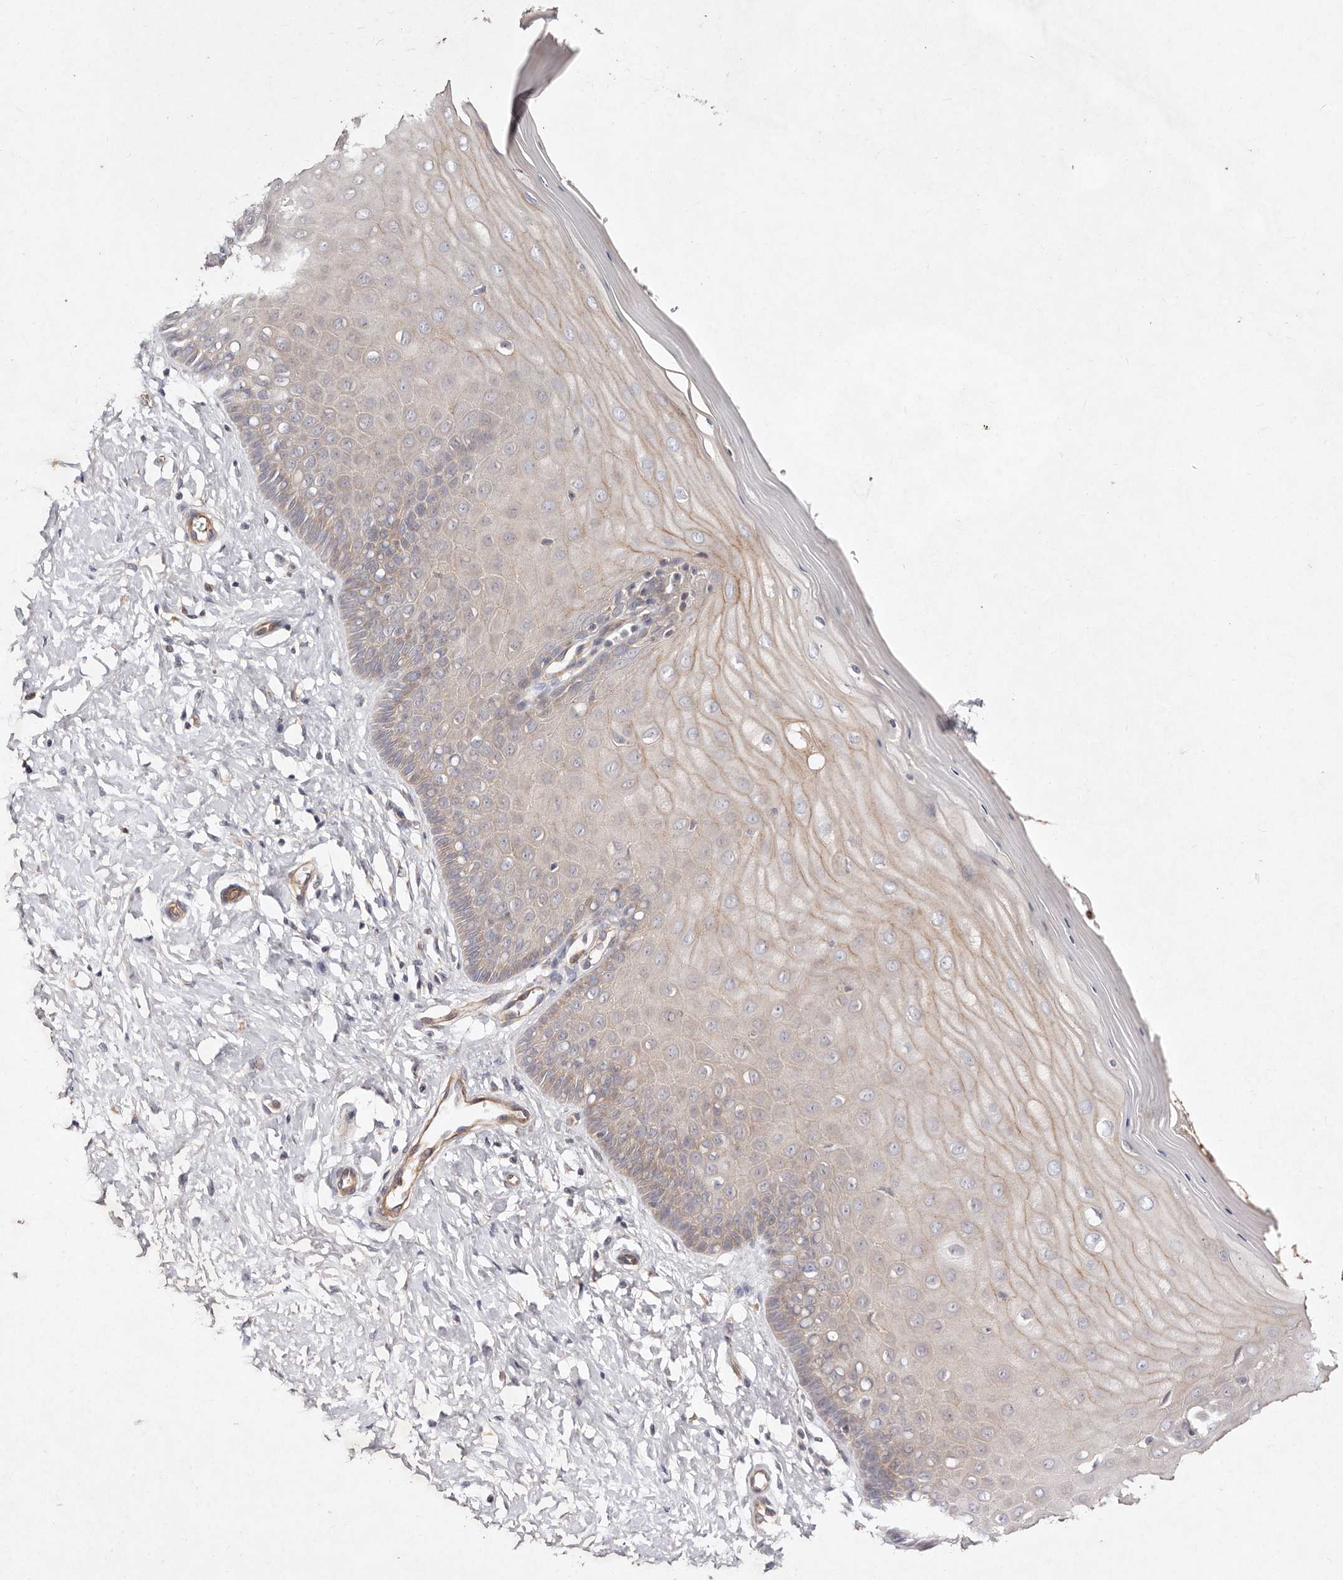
{"staining": {"intensity": "negative", "quantity": "none", "location": "none"}, "tissue": "cervix", "cell_type": "Glandular cells", "image_type": "normal", "snomed": [{"axis": "morphology", "description": "Normal tissue, NOS"}, {"axis": "topography", "description": "Cervix"}], "caption": "Image shows no protein expression in glandular cells of normal cervix. (DAB (3,3'-diaminobenzidine) immunohistochemistry (IHC), high magnification).", "gene": "MTMR11", "patient": {"sex": "female", "age": 55}}